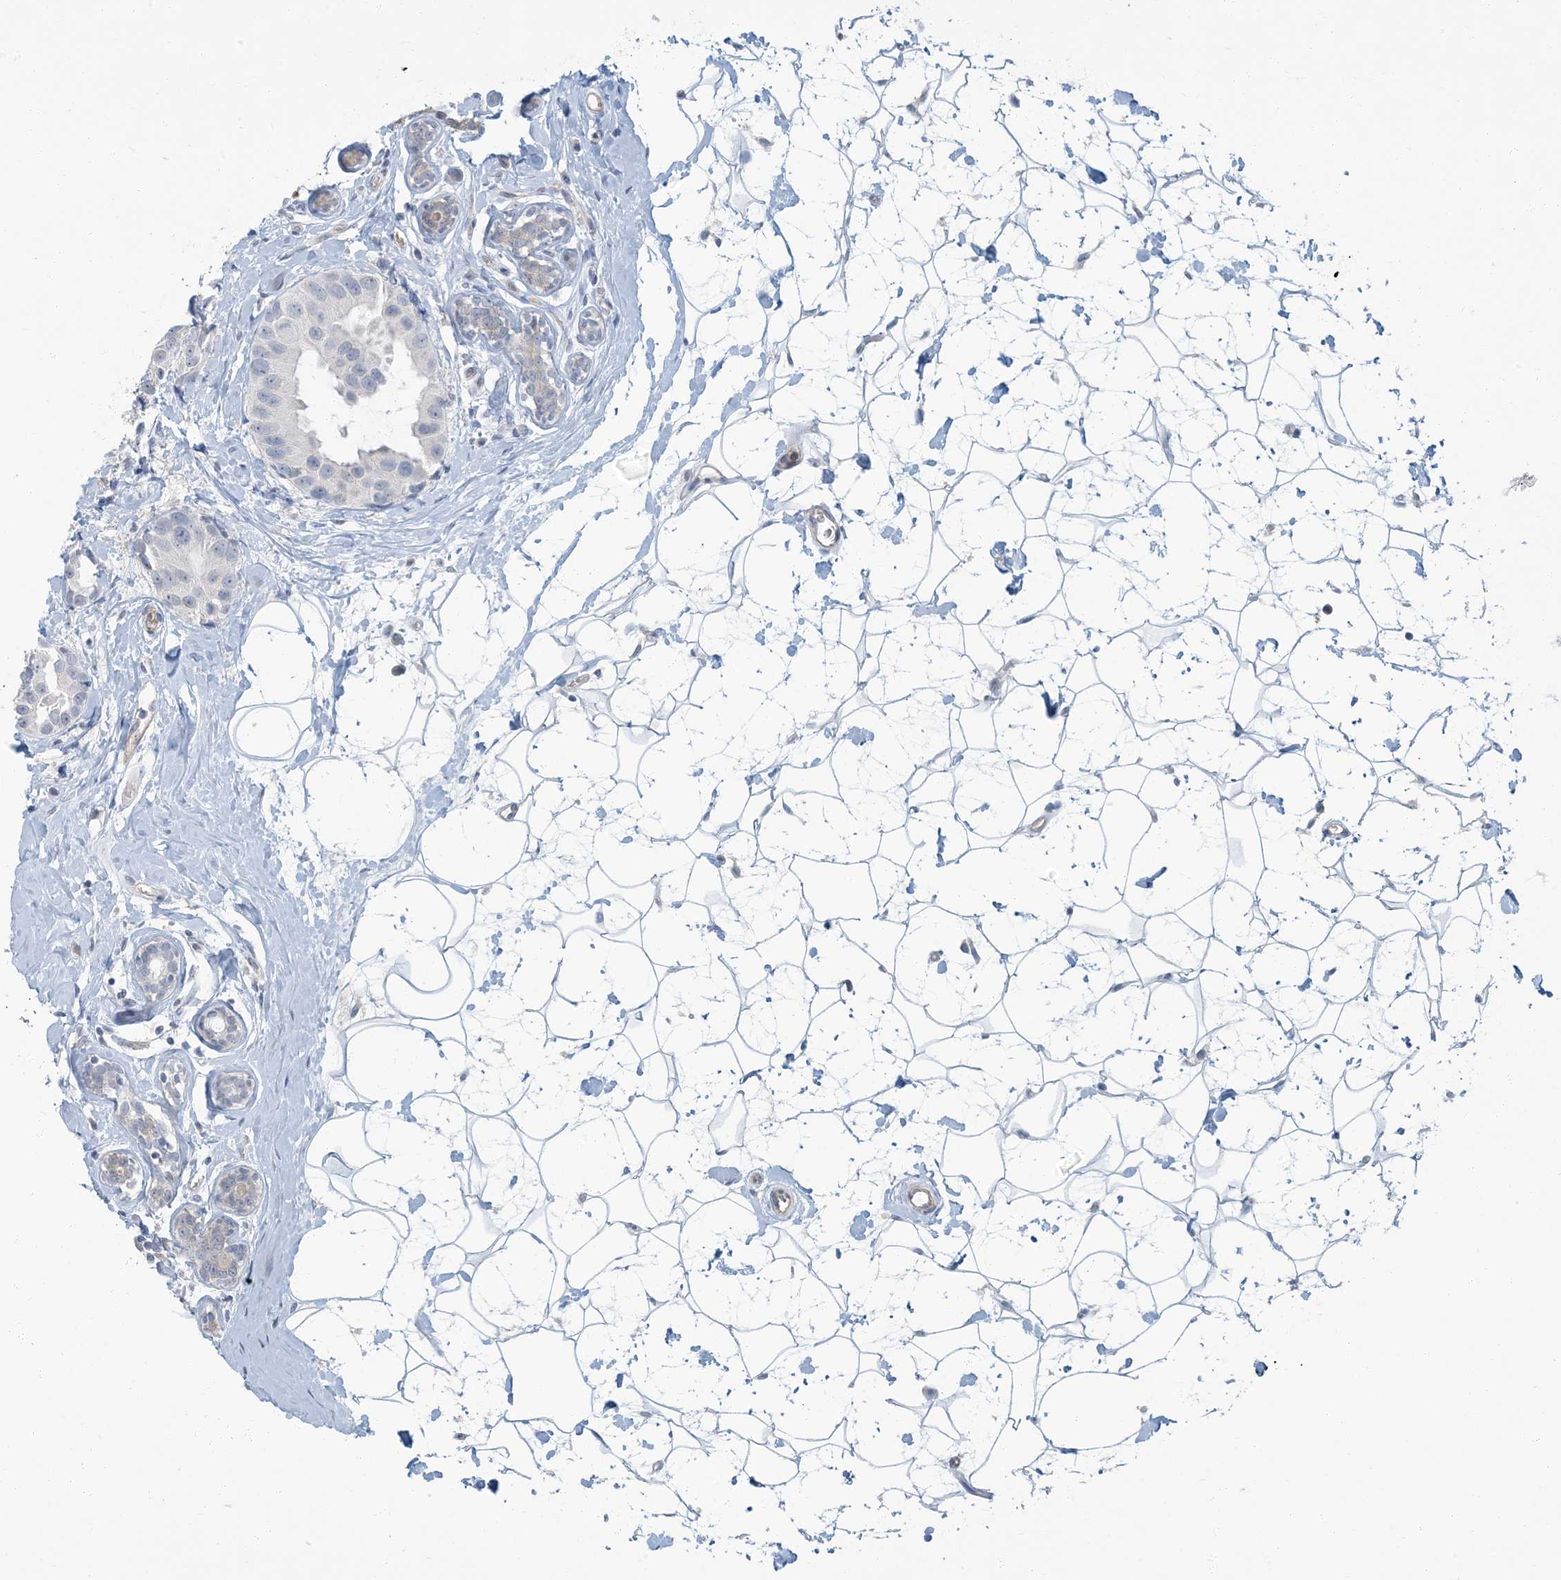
{"staining": {"intensity": "negative", "quantity": "none", "location": "none"}, "tissue": "breast cancer", "cell_type": "Tumor cells", "image_type": "cancer", "snomed": [{"axis": "morphology", "description": "Normal tissue, NOS"}, {"axis": "morphology", "description": "Duct carcinoma"}, {"axis": "topography", "description": "Breast"}], "caption": "IHC histopathology image of human breast cancer stained for a protein (brown), which demonstrates no expression in tumor cells. Brightfield microscopy of immunohistochemistry (IHC) stained with DAB (brown) and hematoxylin (blue), captured at high magnification.", "gene": "EPHA4", "patient": {"sex": "female", "age": 39}}